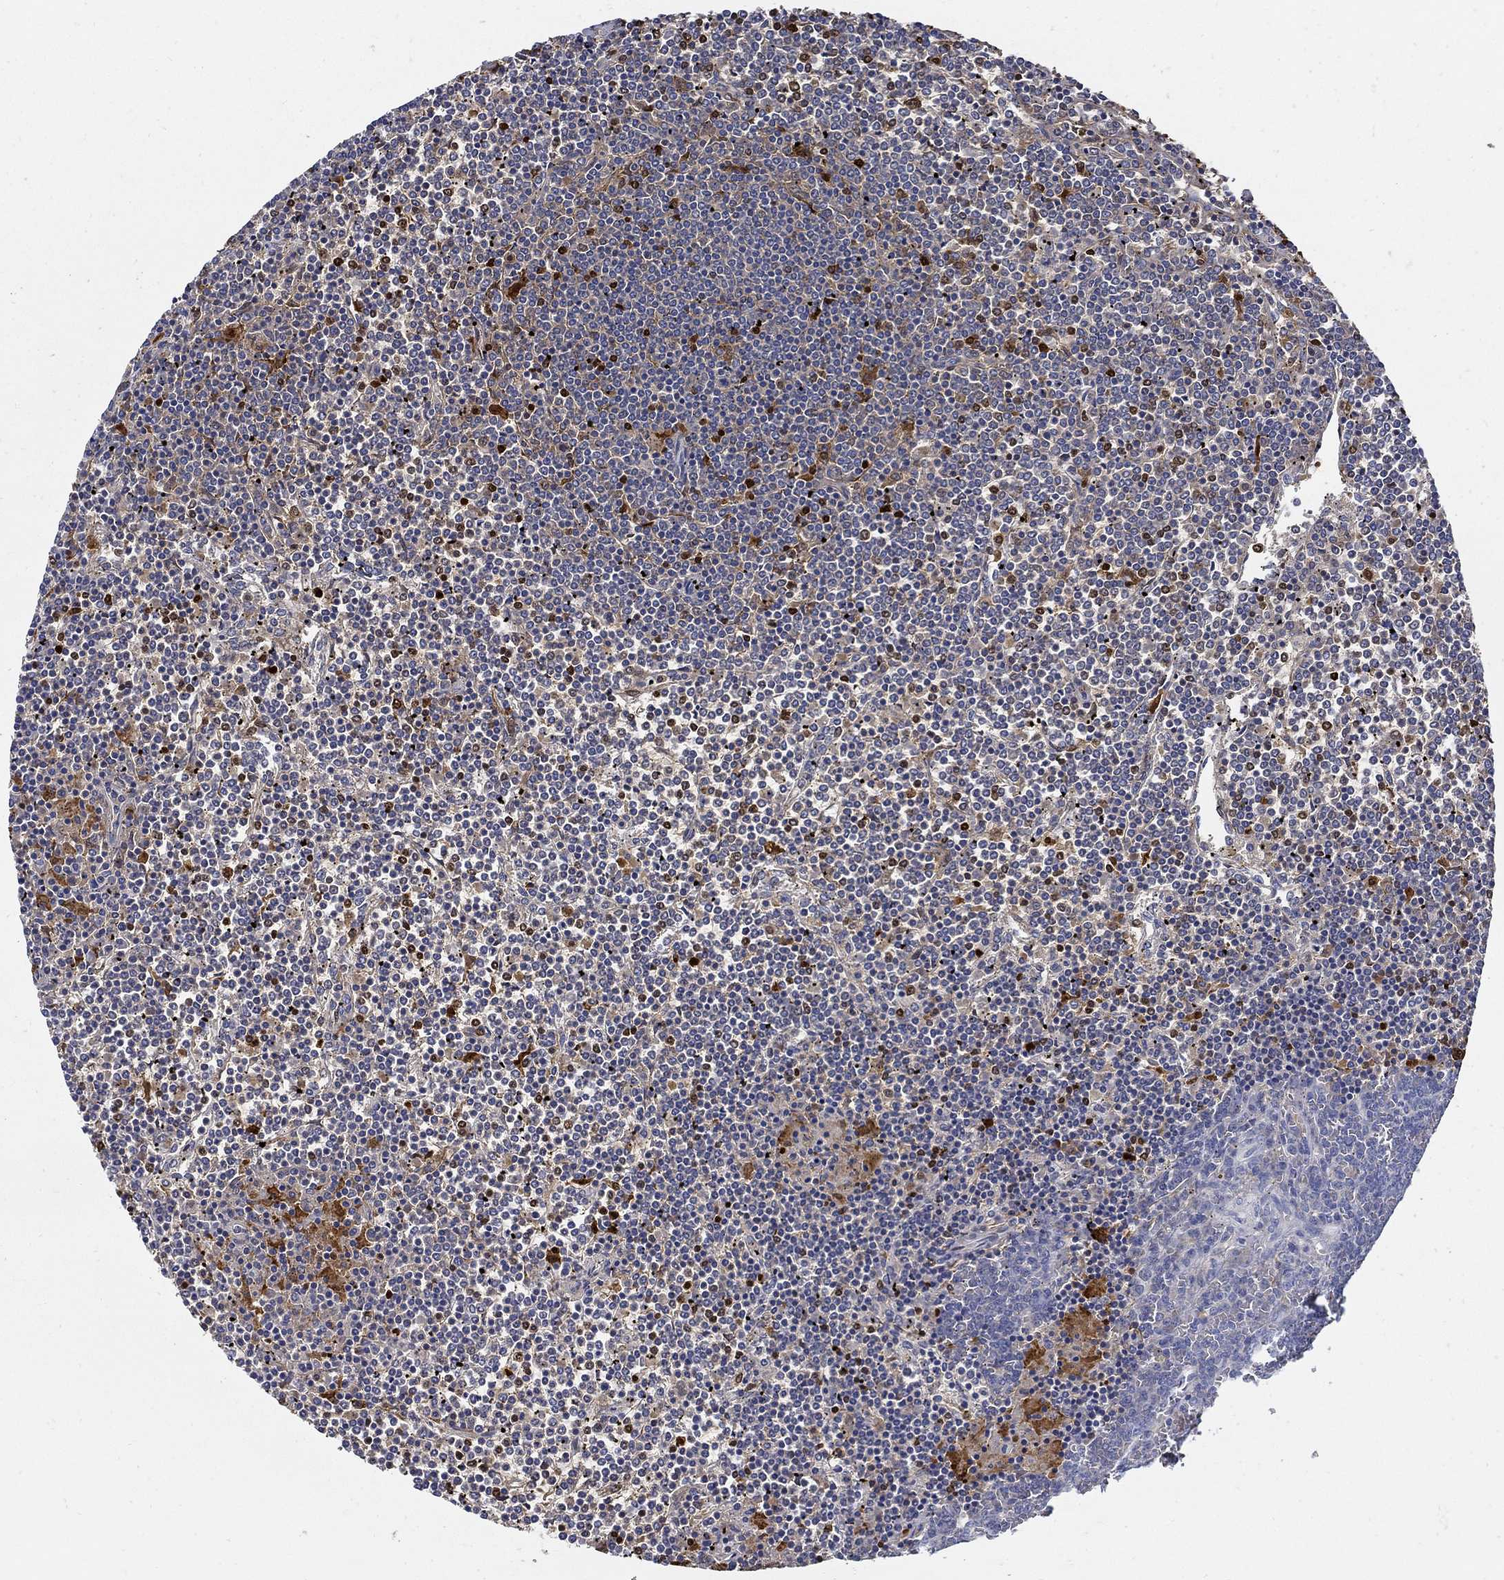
{"staining": {"intensity": "negative", "quantity": "none", "location": "none"}, "tissue": "lymphoma", "cell_type": "Tumor cells", "image_type": "cancer", "snomed": [{"axis": "morphology", "description": "Malignant lymphoma, non-Hodgkin's type, Low grade"}, {"axis": "topography", "description": "Spleen"}], "caption": "Protein analysis of malignant lymphoma, non-Hodgkin's type (low-grade) reveals no significant expression in tumor cells.", "gene": "TGFBI", "patient": {"sex": "female", "age": 19}}